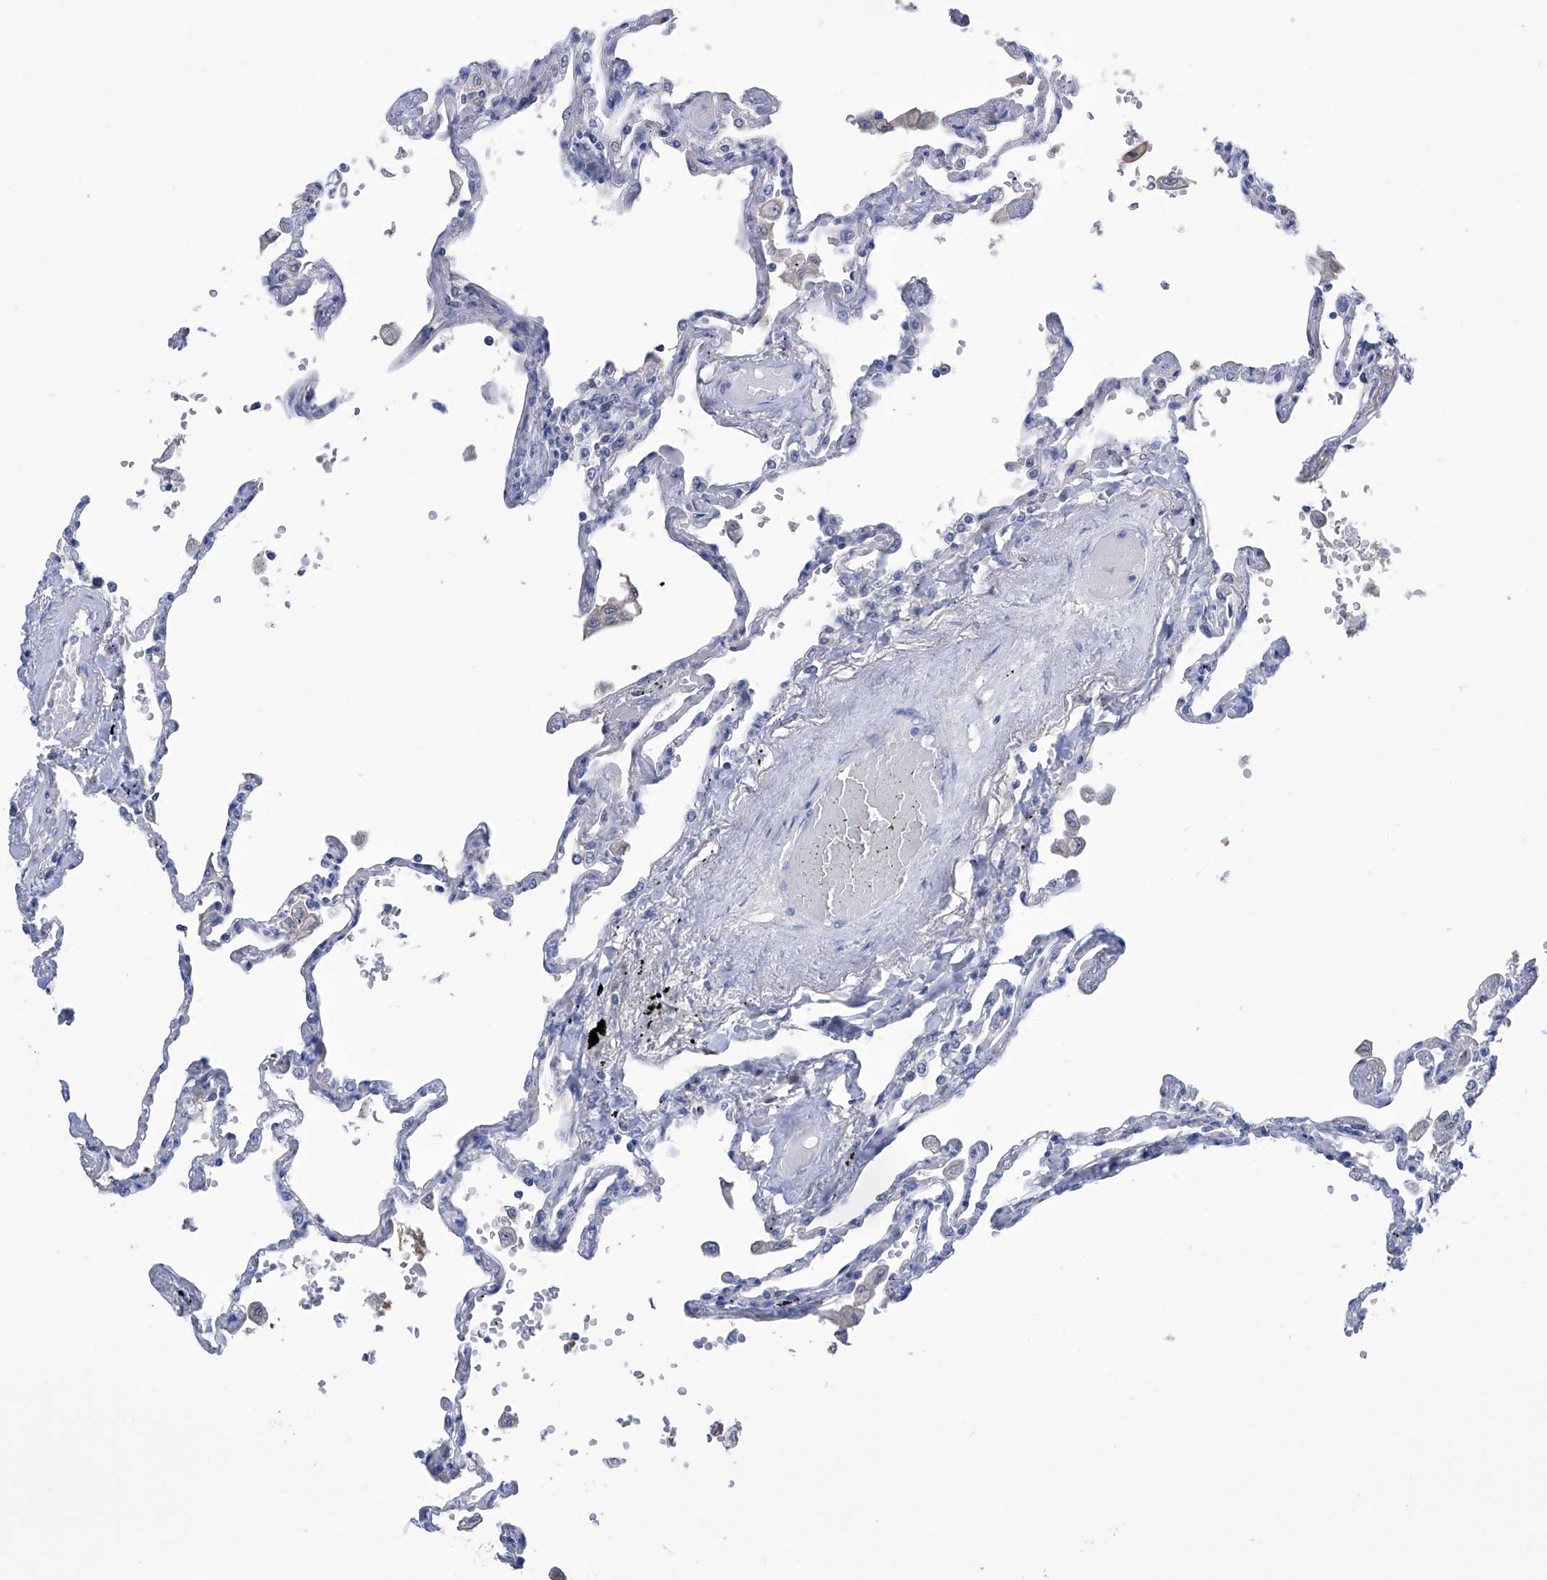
{"staining": {"intensity": "negative", "quantity": "none", "location": "none"}, "tissue": "lung", "cell_type": "Alveolar cells", "image_type": "normal", "snomed": [{"axis": "morphology", "description": "Normal tissue, NOS"}, {"axis": "topography", "description": "Lung"}], "caption": "This is an IHC photomicrograph of benign lung. There is no staining in alveolar cells.", "gene": "PGM3", "patient": {"sex": "female", "age": 67}}